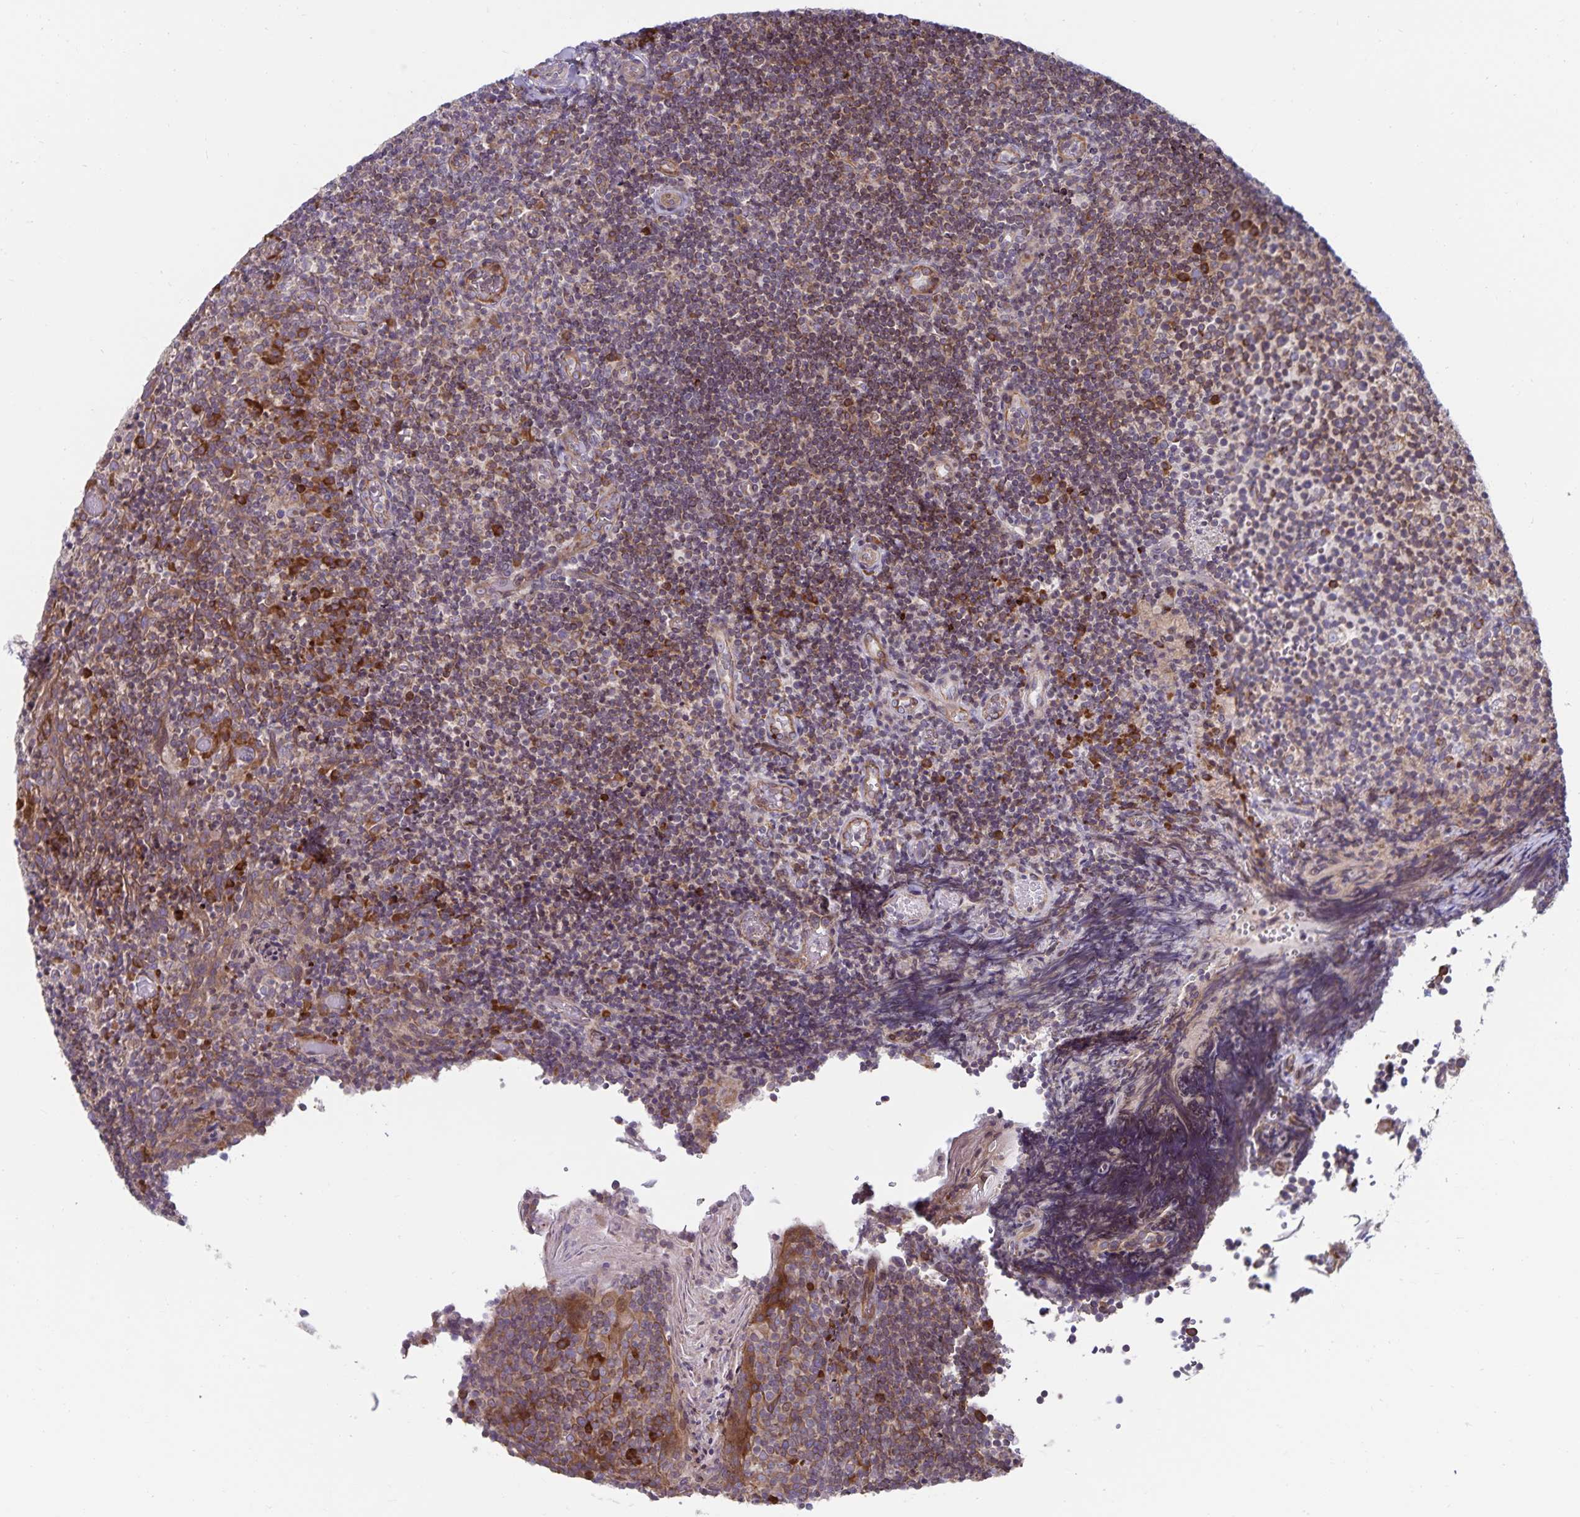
{"staining": {"intensity": "strong", "quantity": "<25%", "location": "cytoplasmic/membranous"}, "tissue": "tonsil", "cell_type": "Germinal center cells", "image_type": "normal", "snomed": [{"axis": "morphology", "description": "Normal tissue, NOS"}, {"axis": "topography", "description": "Tonsil"}], "caption": "Unremarkable tonsil displays strong cytoplasmic/membranous positivity in about <25% of germinal center cells.", "gene": "SEC62", "patient": {"sex": "female", "age": 10}}